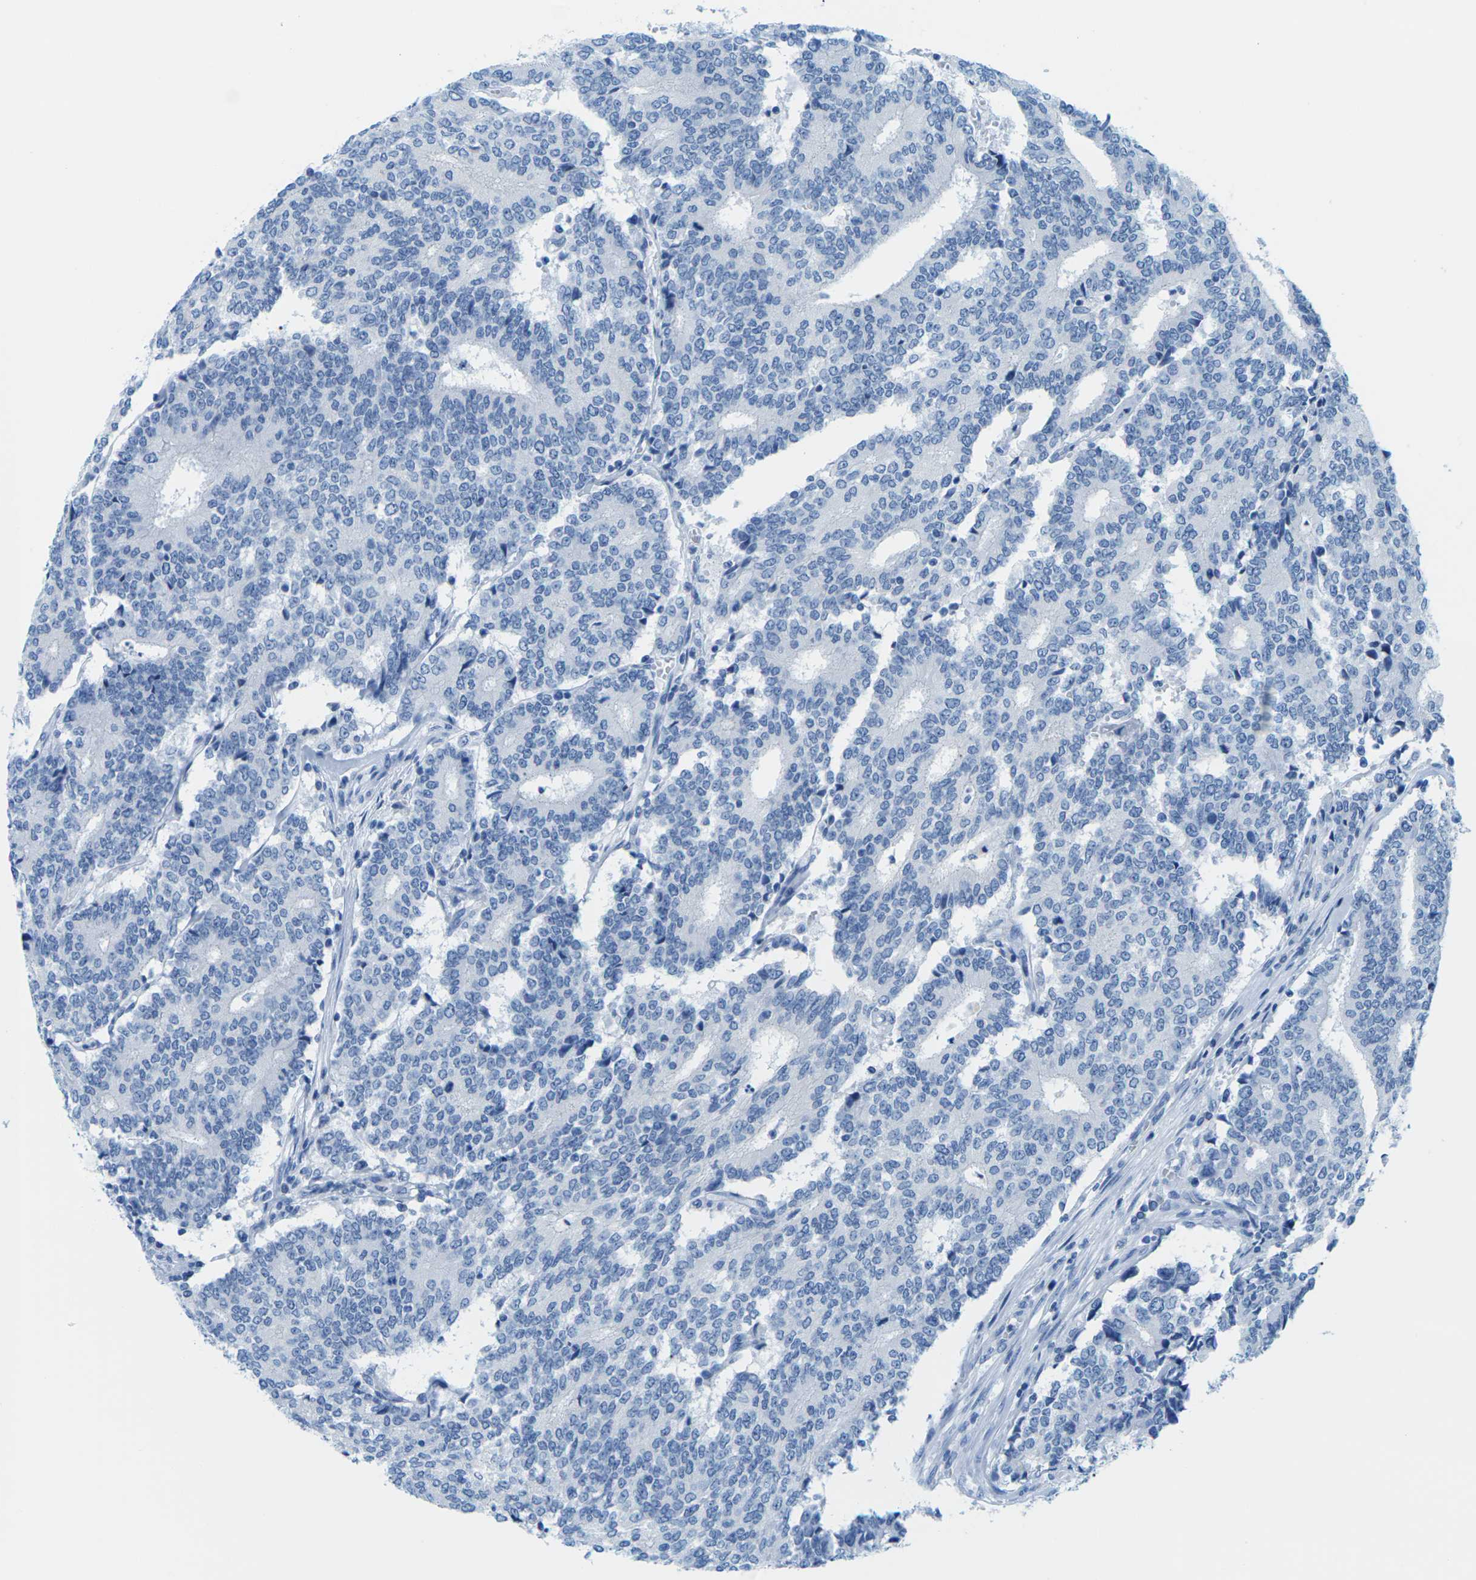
{"staining": {"intensity": "negative", "quantity": "none", "location": "none"}, "tissue": "prostate cancer", "cell_type": "Tumor cells", "image_type": "cancer", "snomed": [{"axis": "morphology", "description": "Normal tissue, NOS"}, {"axis": "morphology", "description": "Adenocarcinoma, High grade"}, {"axis": "topography", "description": "Prostate"}, {"axis": "topography", "description": "Seminal veicle"}], "caption": "A high-resolution micrograph shows immunohistochemistry staining of prostate high-grade adenocarcinoma, which displays no significant positivity in tumor cells. (Stains: DAB (3,3'-diaminobenzidine) immunohistochemistry with hematoxylin counter stain, Microscopy: brightfield microscopy at high magnification).", "gene": "SLC12A1", "patient": {"sex": "male", "age": 55}}